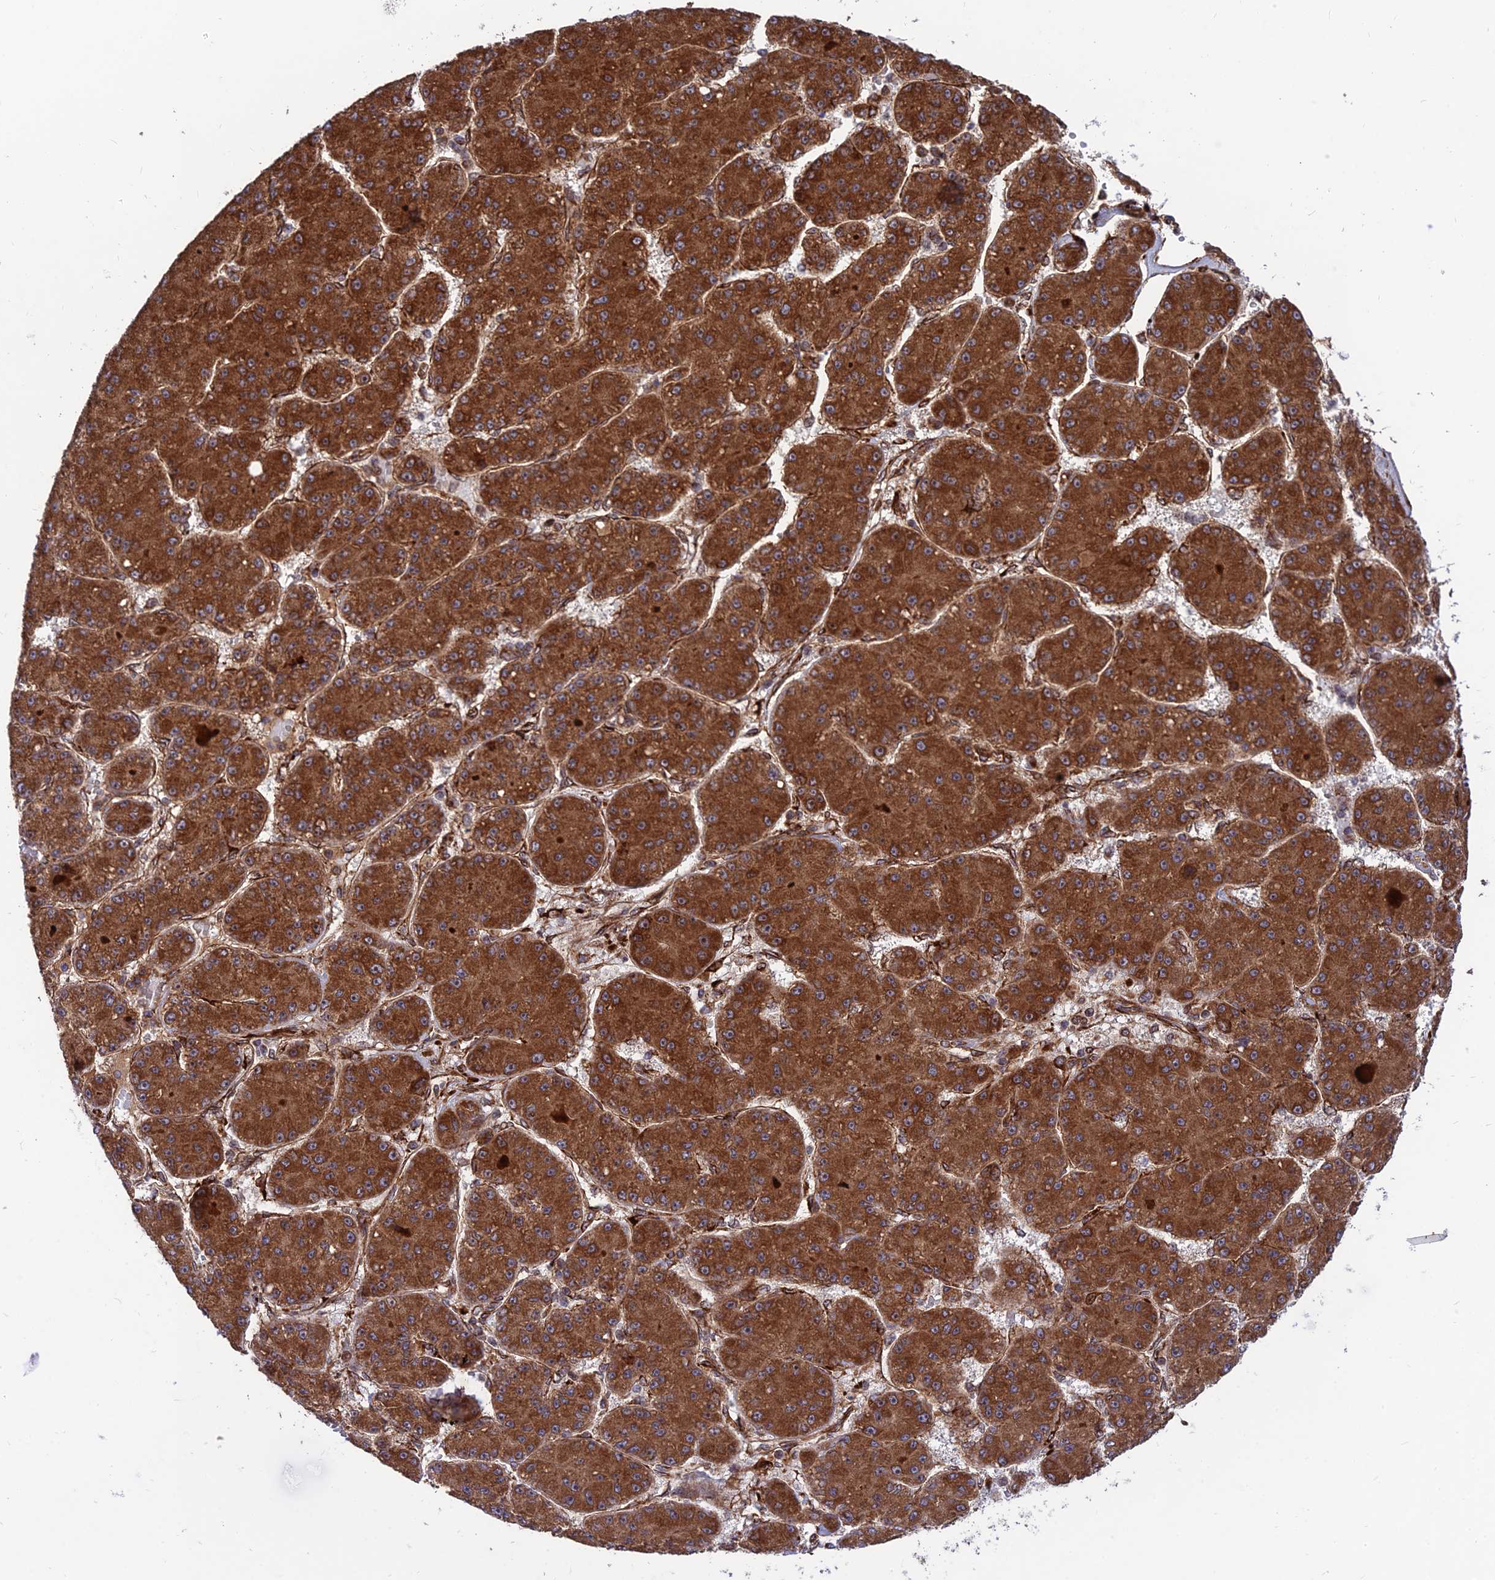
{"staining": {"intensity": "strong", "quantity": ">75%", "location": "cytoplasmic/membranous"}, "tissue": "liver cancer", "cell_type": "Tumor cells", "image_type": "cancer", "snomed": [{"axis": "morphology", "description": "Carcinoma, Hepatocellular, NOS"}, {"axis": "topography", "description": "Liver"}], "caption": "Liver hepatocellular carcinoma stained with a protein marker exhibits strong staining in tumor cells.", "gene": "CRTAP", "patient": {"sex": "male", "age": 67}}